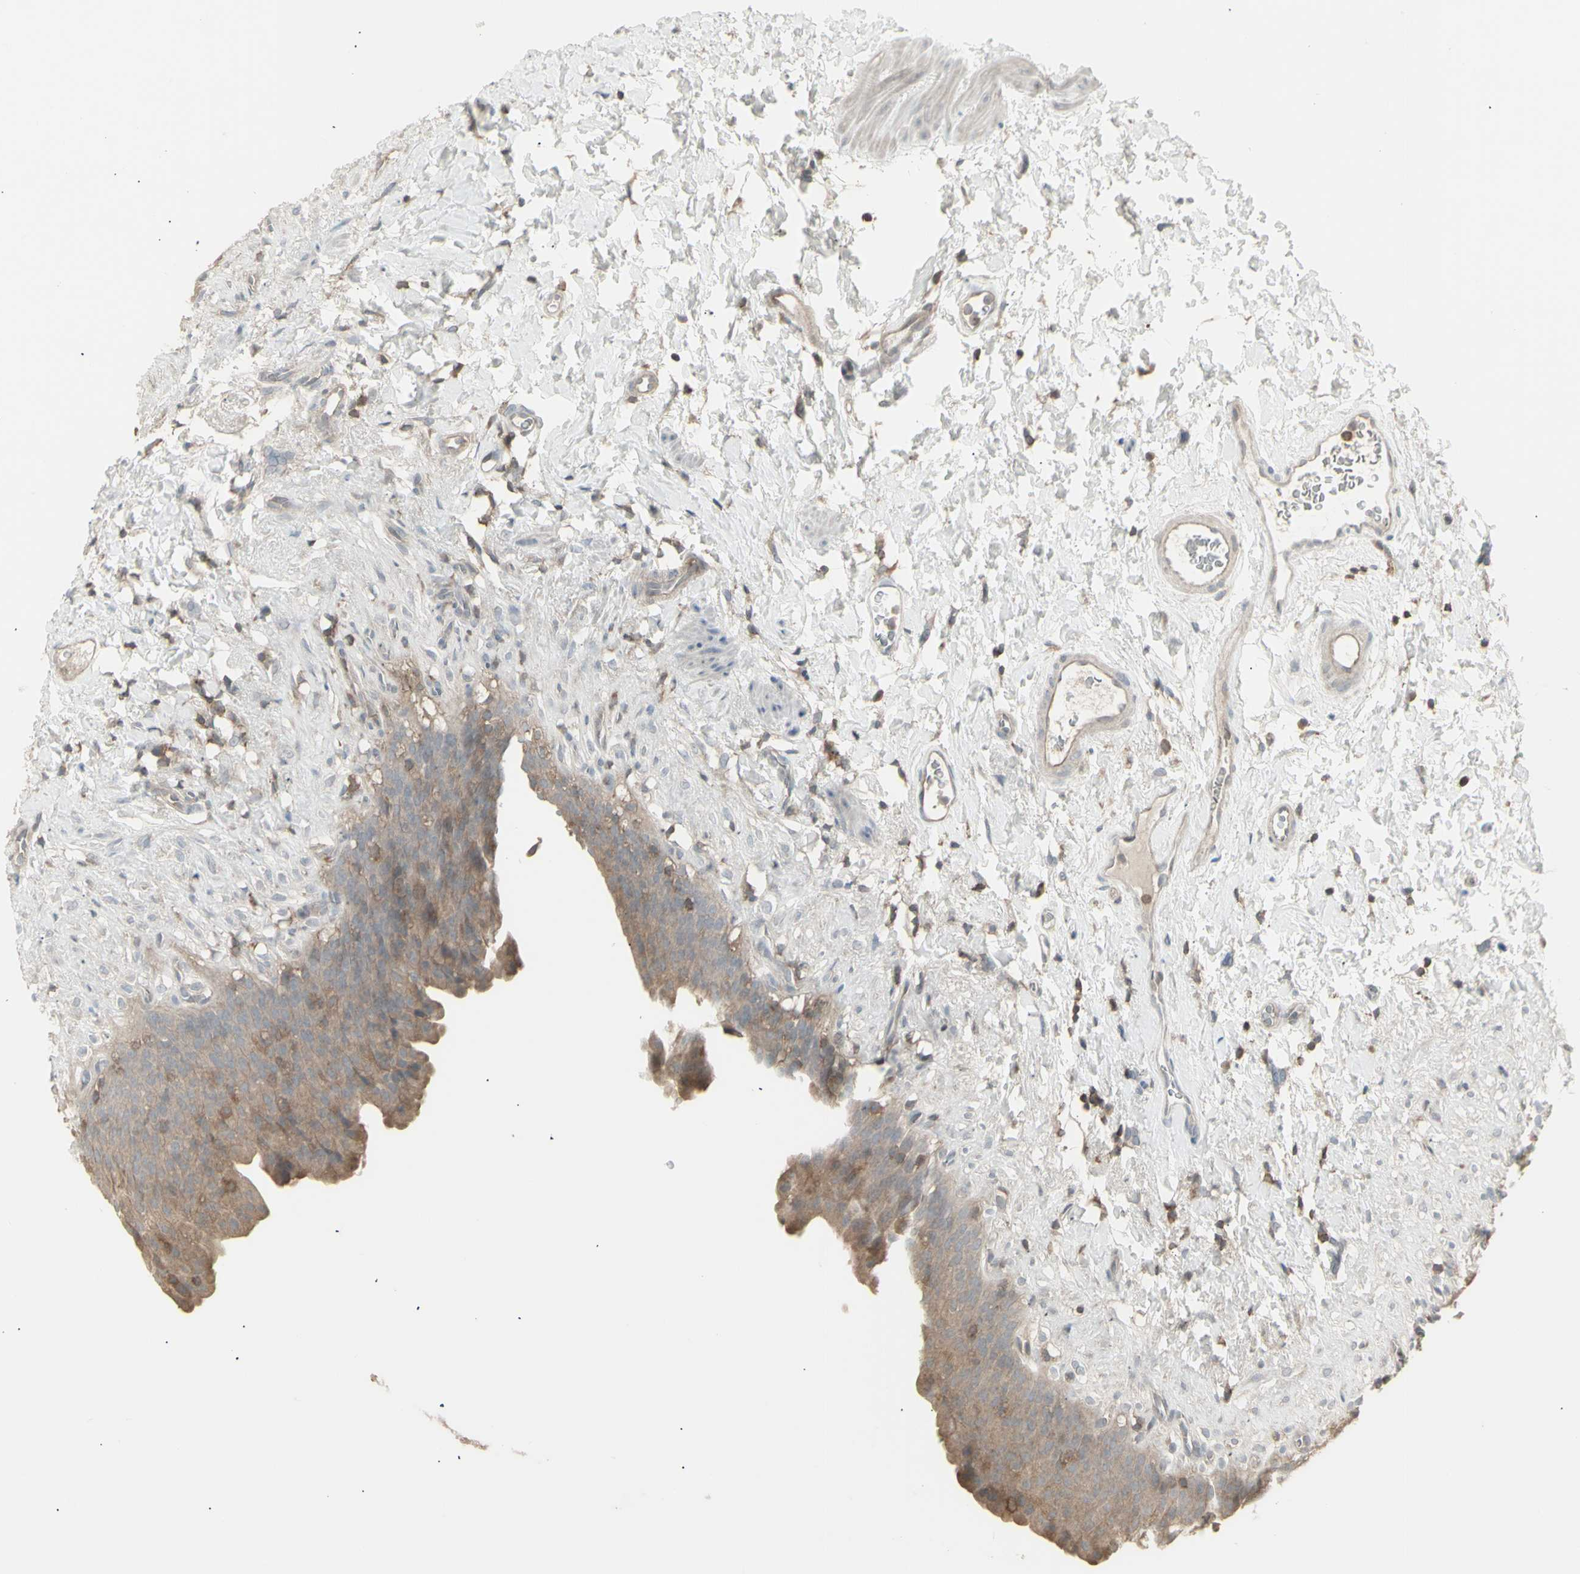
{"staining": {"intensity": "weak", "quantity": ">75%", "location": "cytoplasmic/membranous"}, "tissue": "urinary bladder", "cell_type": "Urothelial cells", "image_type": "normal", "snomed": [{"axis": "morphology", "description": "Normal tissue, NOS"}, {"axis": "topography", "description": "Urinary bladder"}], "caption": "The image reveals a brown stain indicating the presence of a protein in the cytoplasmic/membranous of urothelial cells in urinary bladder.", "gene": "CSK", "patient": {"sex": "female", "age": 79}}